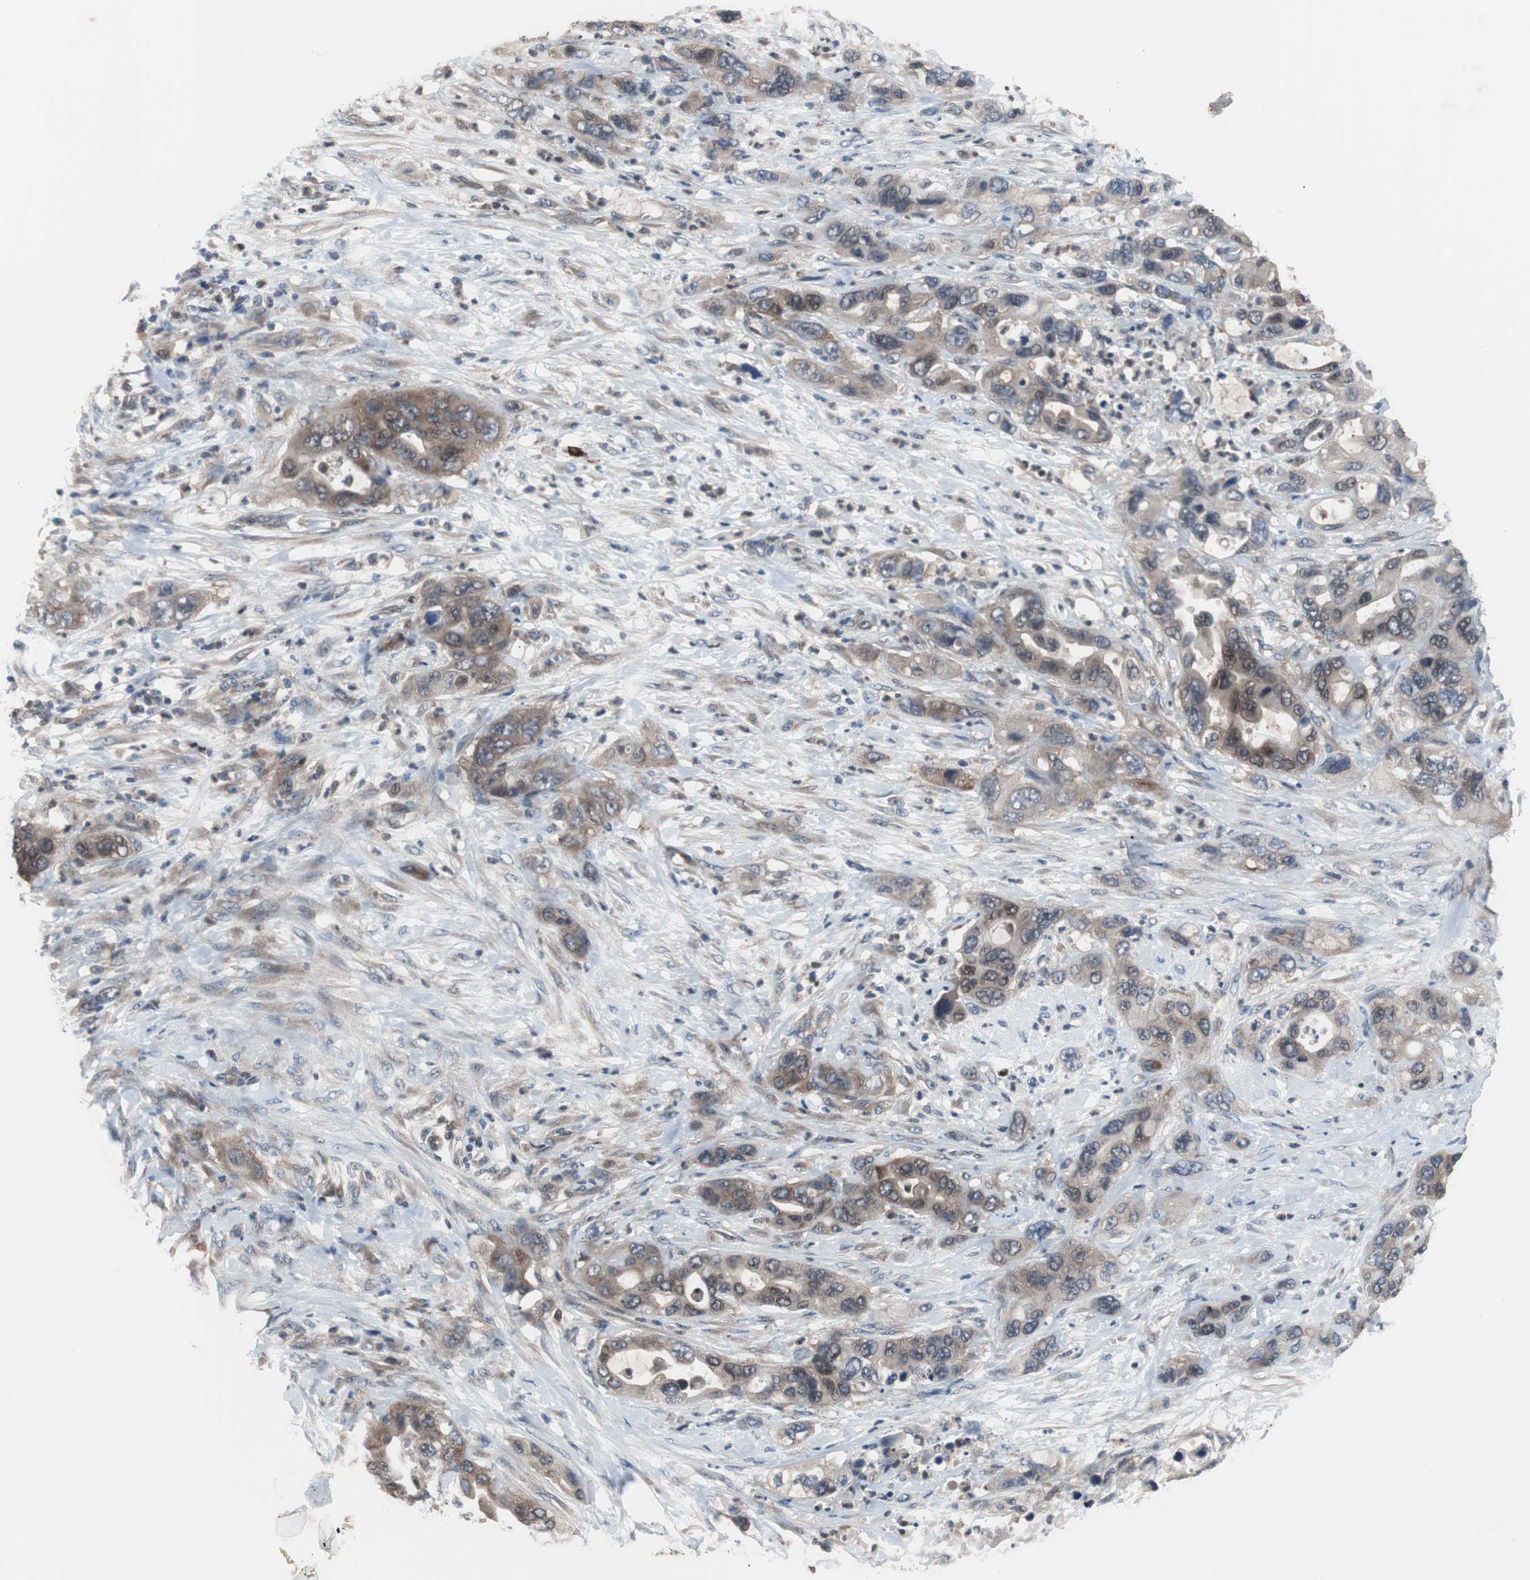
{"staining": {"intensity": "moderate", "quantity": ">75%", "location": "cytoplasmic/membranous"}, "tissue": "pancreatic cancer", "cell_type": "Tumor cells", "image_type": "cancer", "snomed": [{"axis": "morphology", "description": "Adenocarcinoma, NOS"}, {"axis": "topography", "description": "Pancreas"}], "caption": "Adenocarcinoma (pancreatic) was stained to show a protein in brown. There is medium levels of moderate cytoplasmic/membranous positivity in approximately >75% of tumor cells.", "gene": "PAK1", "patient": {"sex": "female", "age": 71}}